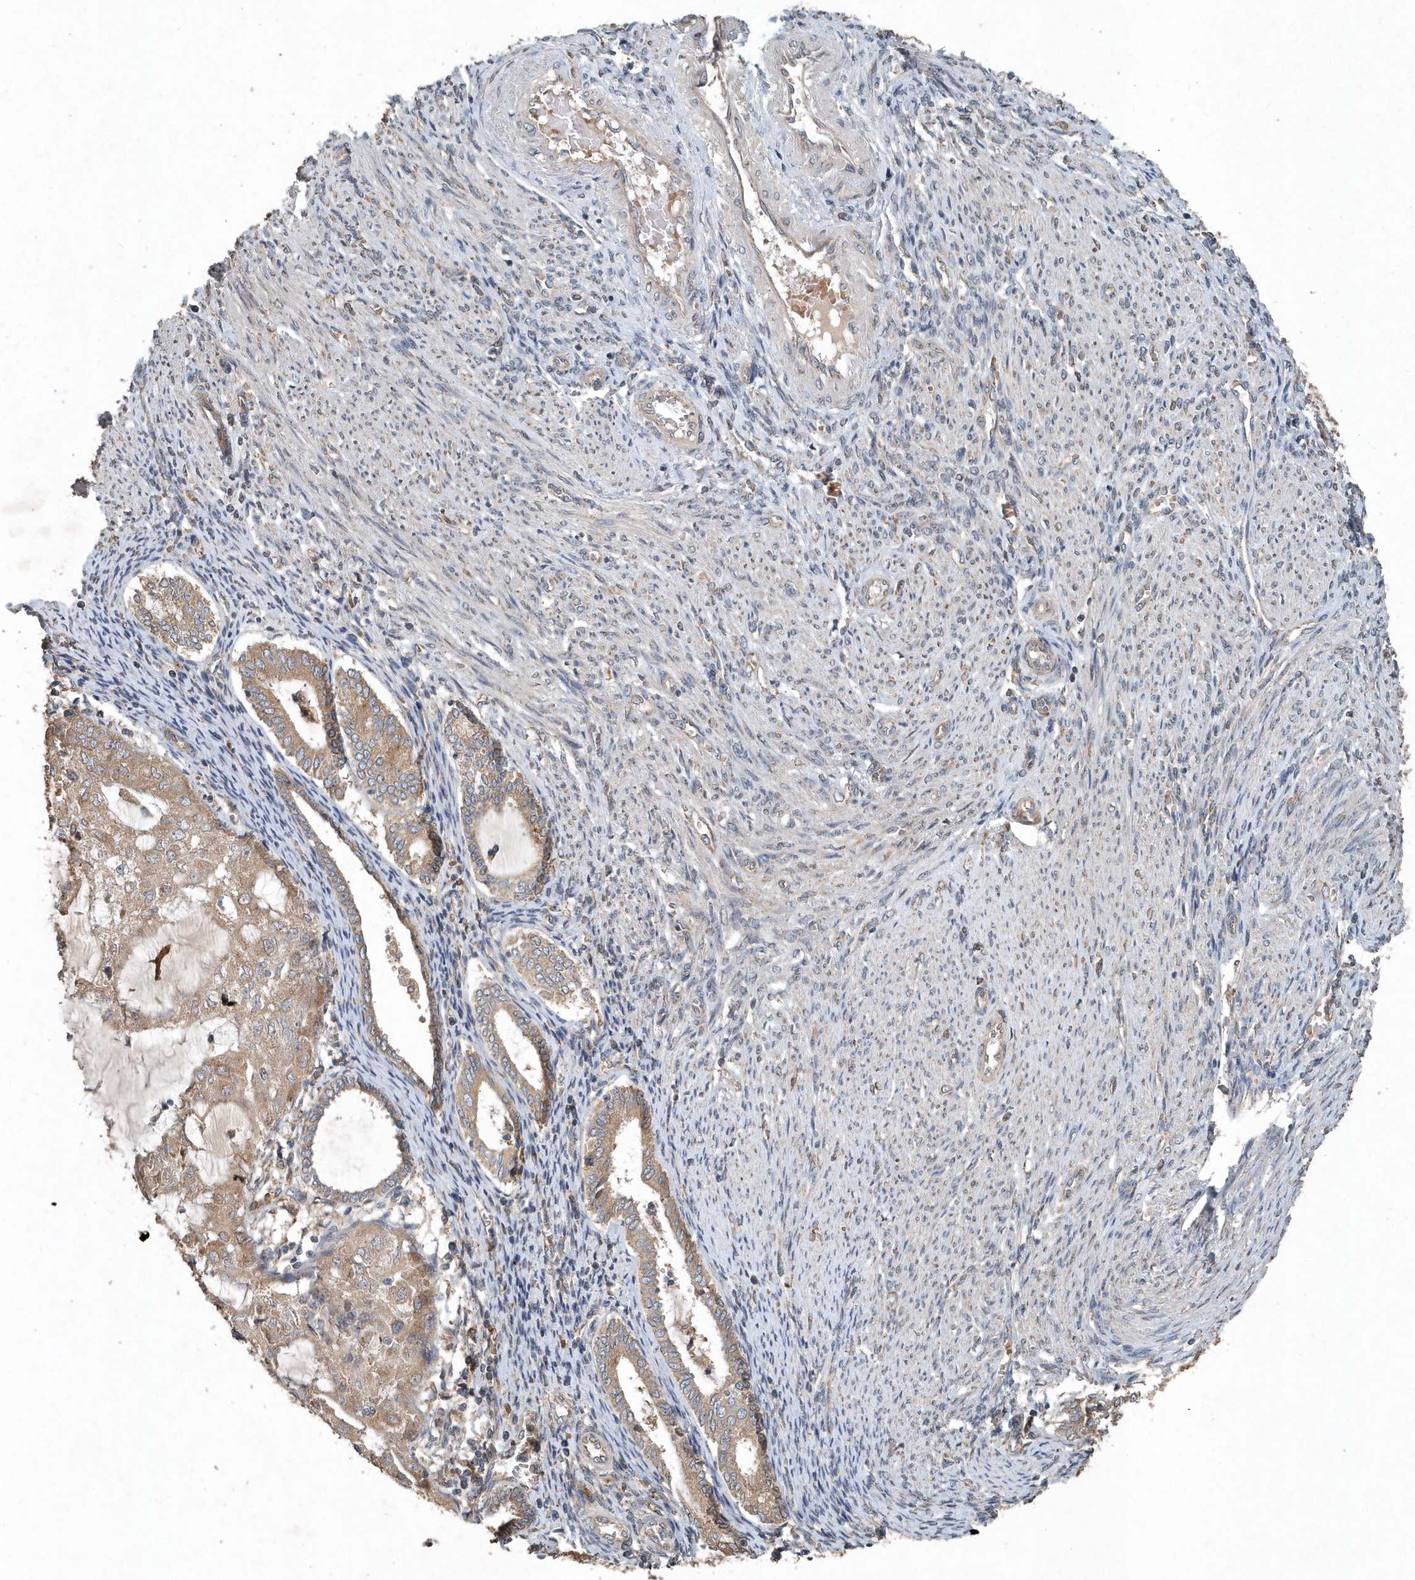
{"staining": {"intensity": "weak", "quantity": ">75%", "location": "cytoplasmic/membranous"}, "tissue": "endometrial cancer", "cell_type": "Tumor cells", "image_type": "cancer", "snomed": [{"axis": "morphology", "description": "Adenocarcinoma, NOS"}, {"axis": "topography", "description": "Endometrium"}], "caption": "Human endometrial cancer (adenocarcinoma) stained with a protein marker displays weak staining in tumor cells.", "gene": "SCFD2", "patient": {"sex": "female", "age": 81}}